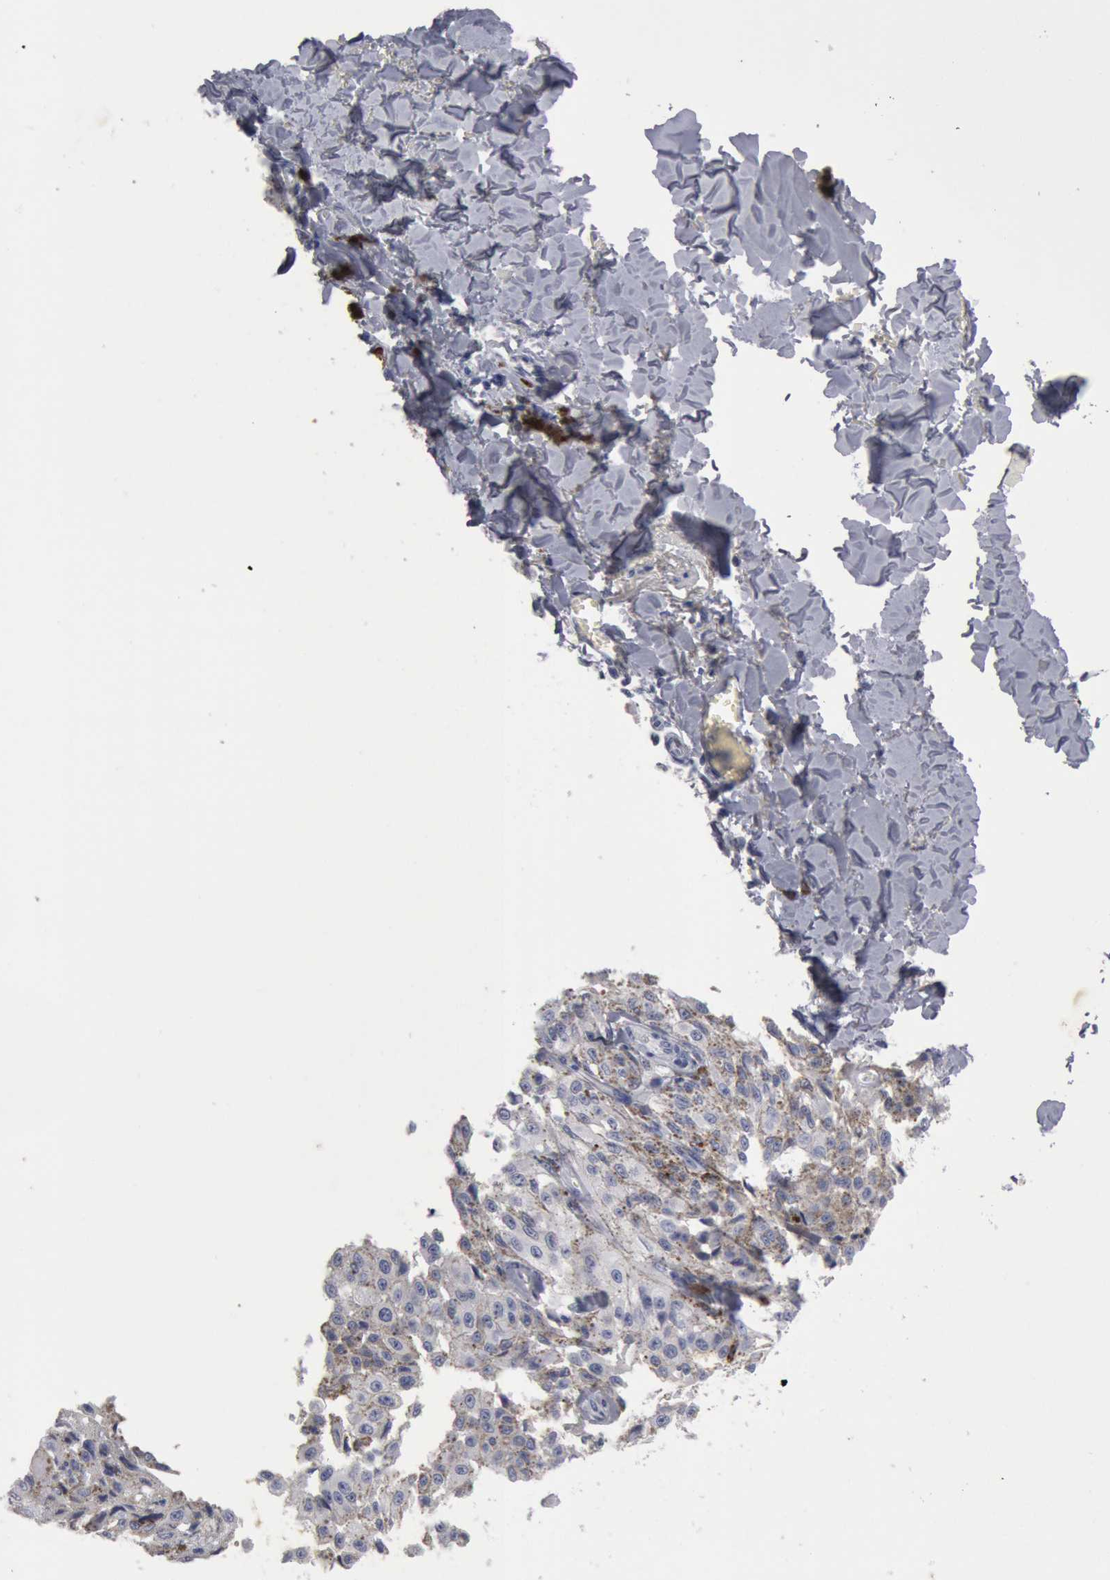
{"staining": {"intensity": "weak", "quantity": "<25%", "location": "cytoplasmic/membranous"}, "tissue": "melanoma", "cell_type": "Tumor cells", "image_type": "cancer", "snomed": [{"axis": "morphology", "description": "Malignant melanoma, NOS"}, {"axis": "topography", "description": "Skin"}], "caption": "A photomicrograph of human melanoma is negative for staining in tumor cells.", "gene": "FOXA2", "patient": {"sex": "female", "age": 82}}